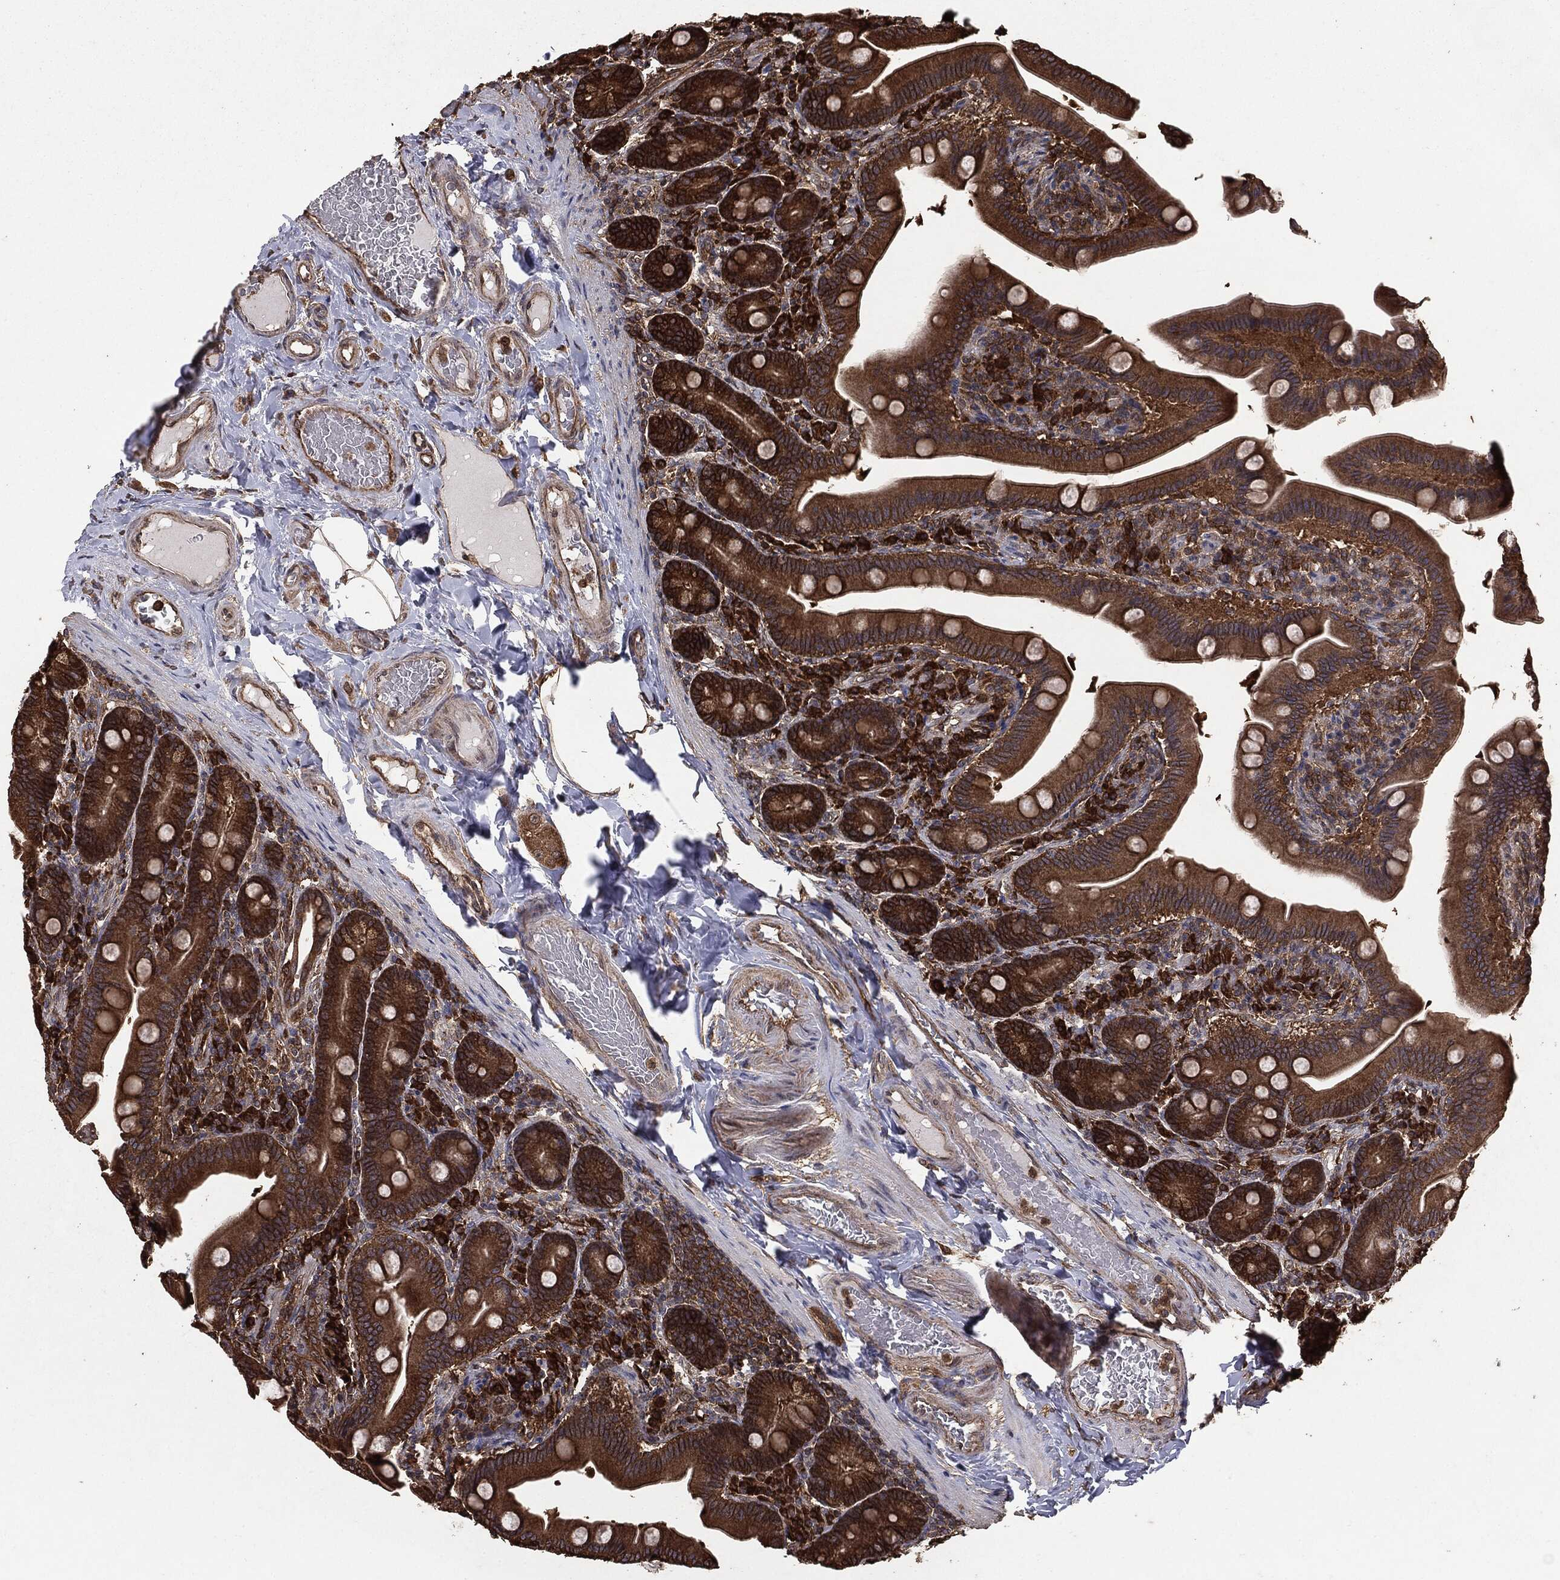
{"staining": {"intensity": "strong", "quantity": ">75%", "location": "cytoplasmic/membranous"}, "tissue": "small intestine", "cell_type": "Glandular cells", "image_type": "normal", "snomed": [{"axis": "morphology", "description": "Normal tissue, NOS"}, {"axis": "topography", "description": "Small intestine"}], "caption": "Protein expression by immunohistochemistry displays strong cytoplasmic/membranous staining in approximately >75% of glandular cells in normal small intestine. Using DAB (3,3'-diaminobenzidine) (brown) and hematoxylin (blue) stains, captured at high magnification using brightfield microscopy.", "gene": "NME1", "patient": {"sex": "male", "age": 66}}